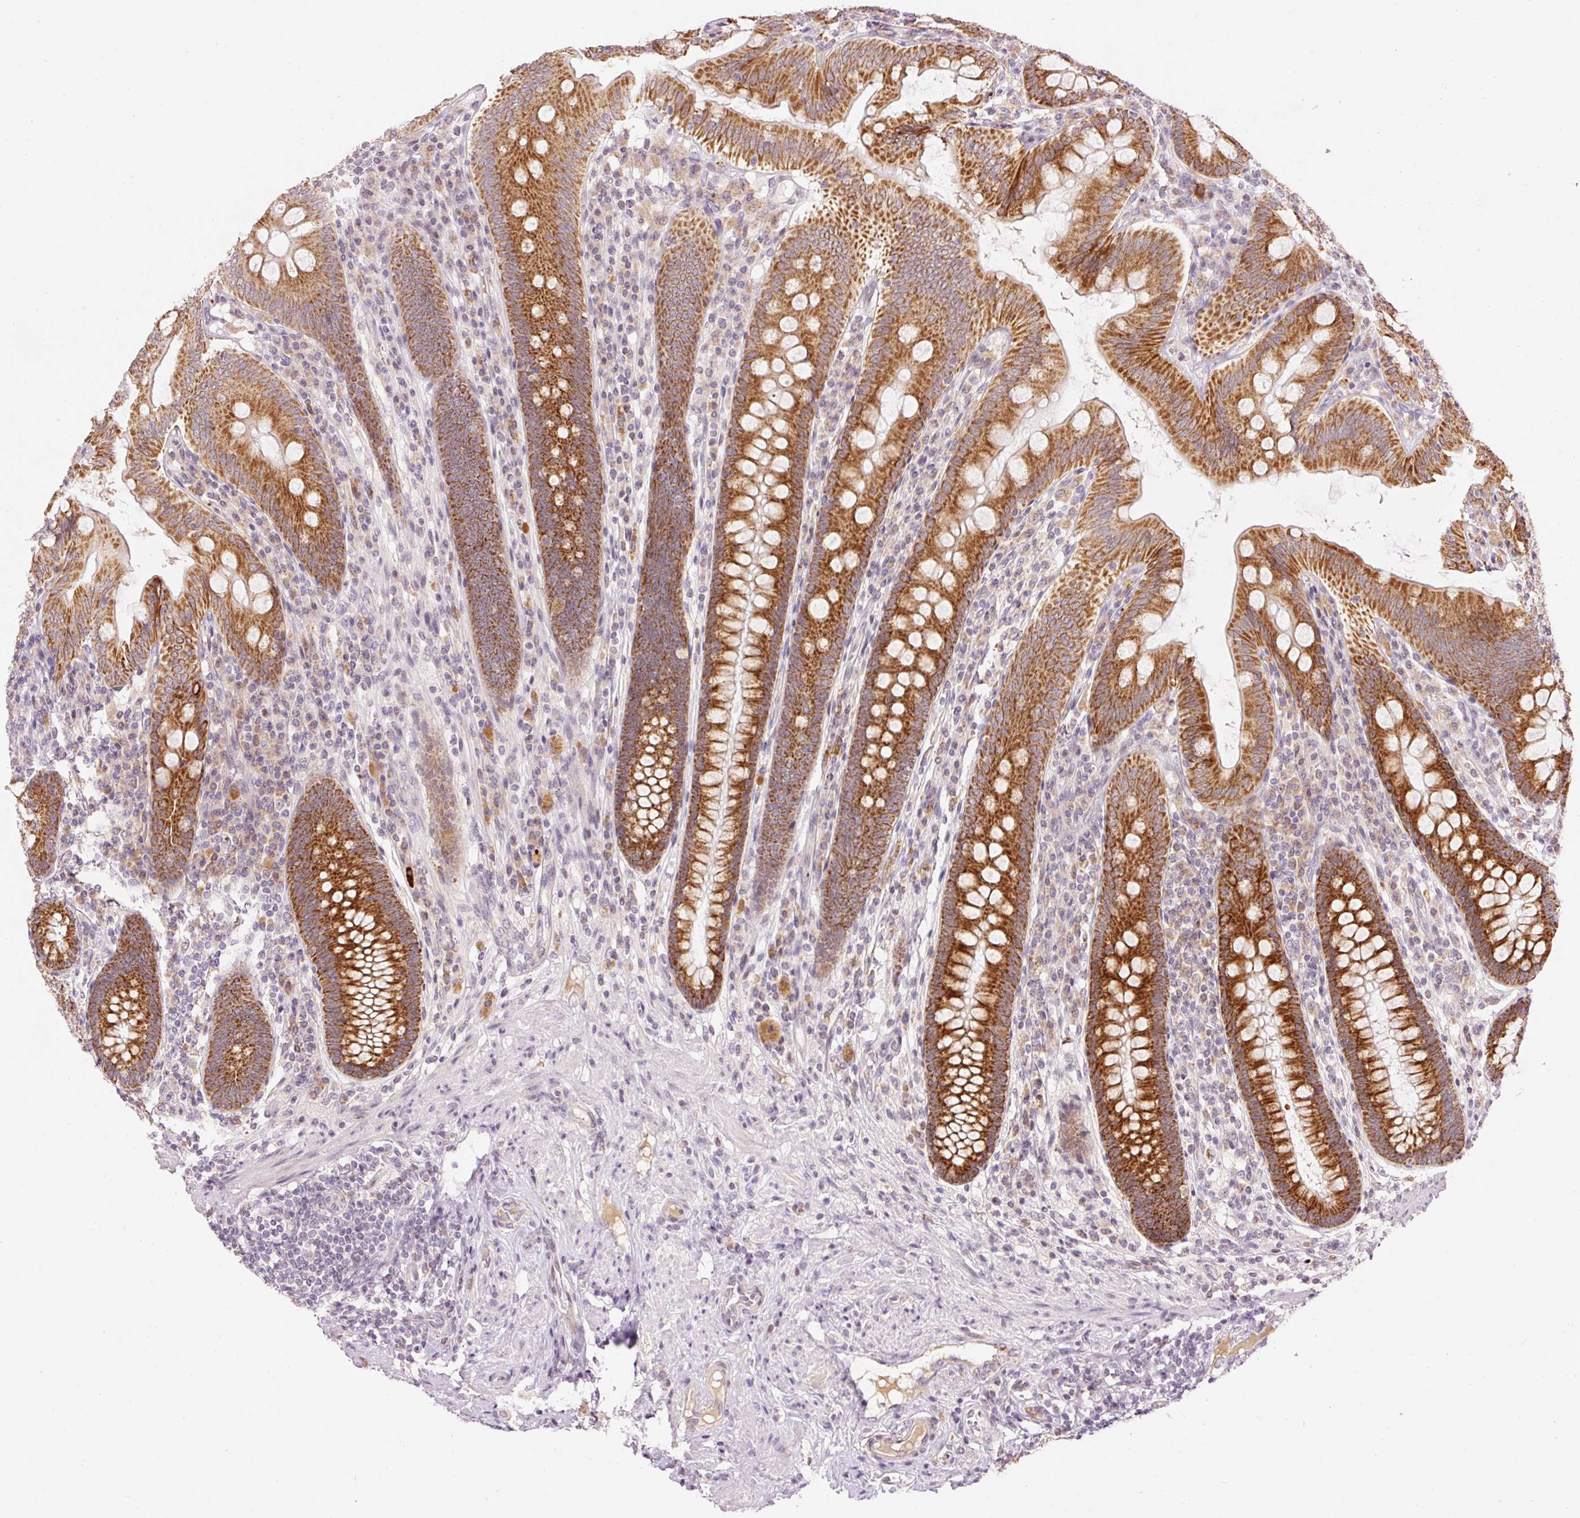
{"staining": {"intensity": "strong", "quantity": ">75%", "location": "cytoplasmic/membranous"}, "tissue": "appendix", "cell_type": "Glandular cells", "image_type": "normal", "snomed": [{"axis": "morphology", "description": "Normal tissue, NOS"}, {"axis": "topography", "description": "Appendix"}], "caption": "This micrograph shows immunohistochemistry staining of normal human appendix, with high strong cytoplasmic/membranous staining in approximately >75% of glandular cells.", "gene": "ABHD11", "patient": {"sex": "male", "age": 71}}